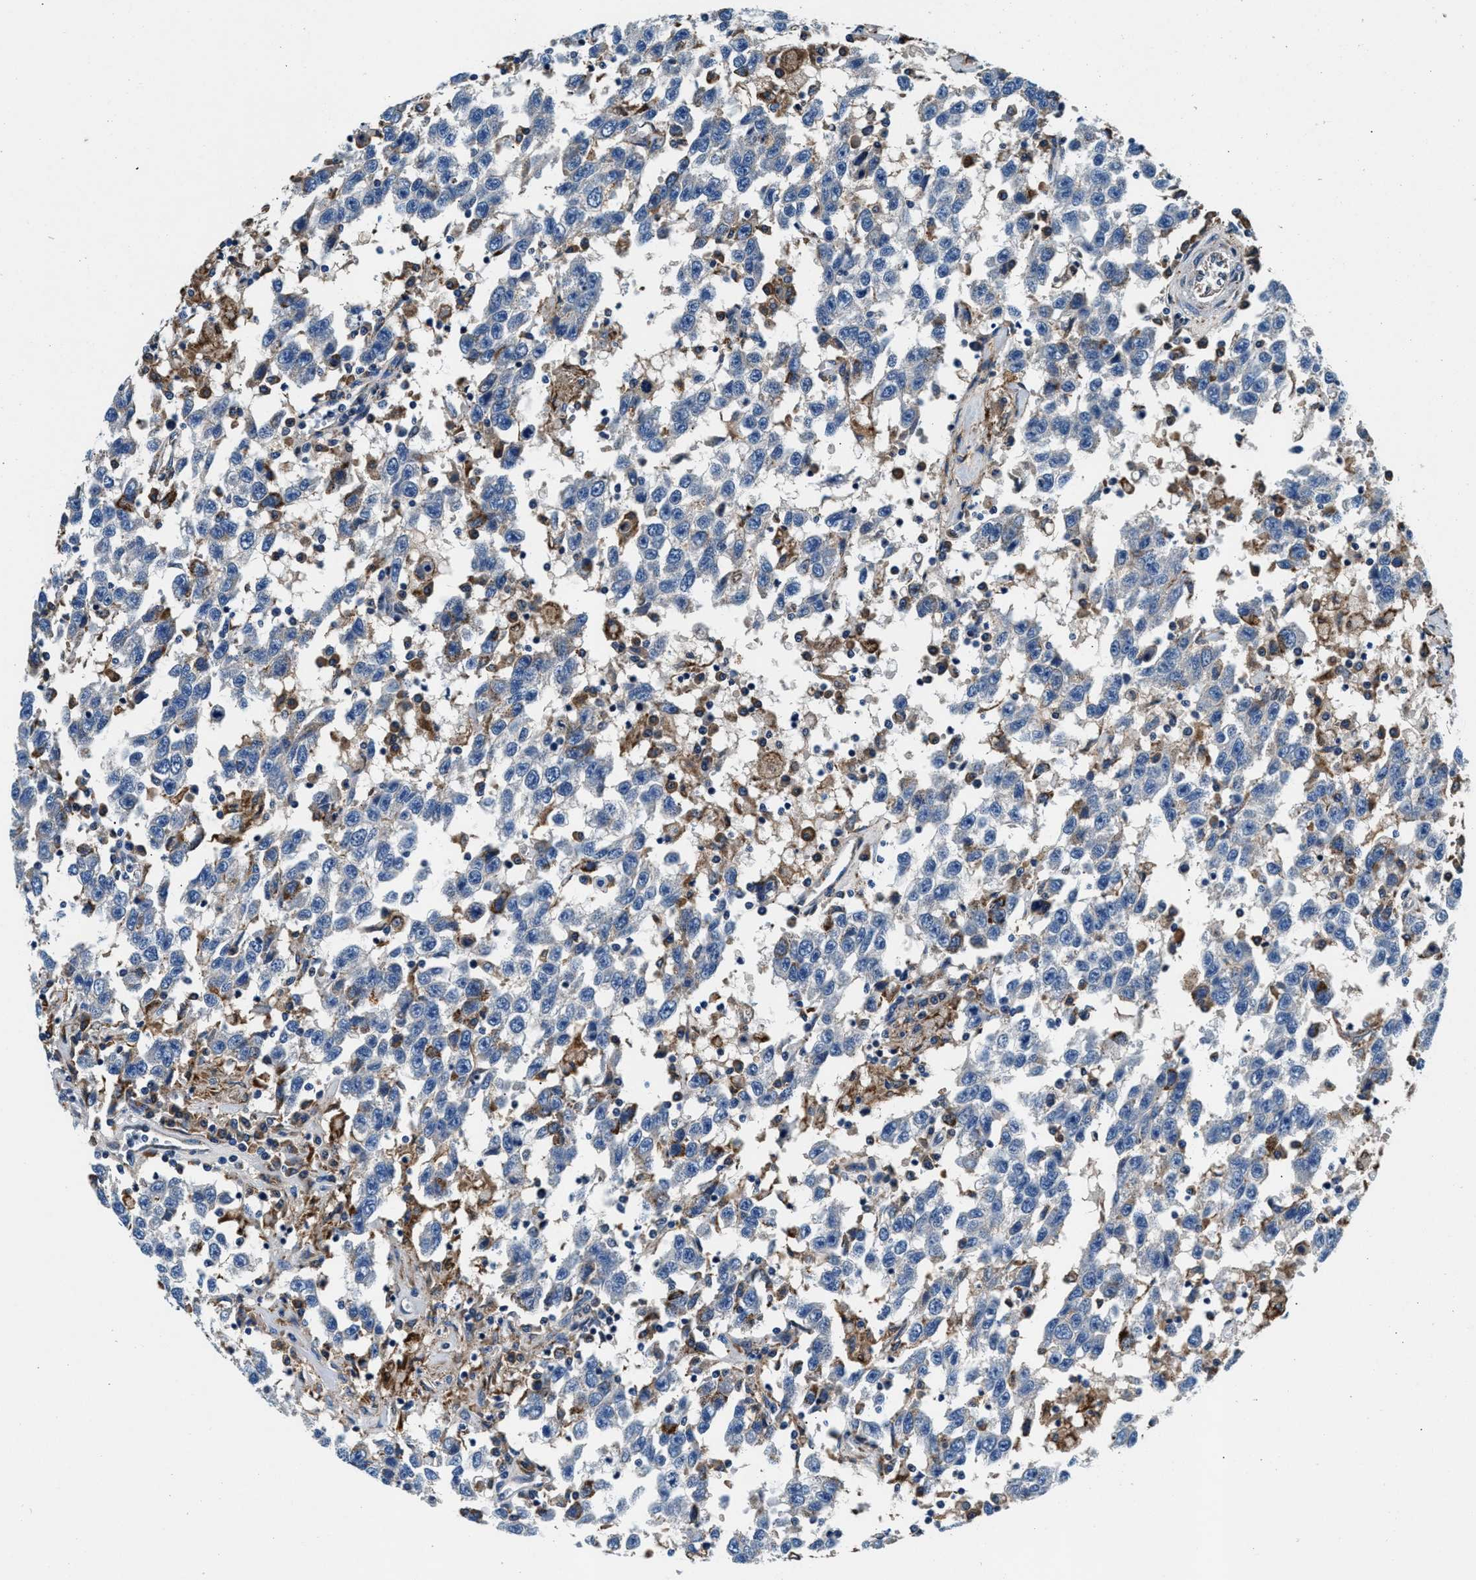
{"staining": {"intensity": "negative", "quantity": "none", "location": "none"}, "tissue": "testis cancer", "cell_type": "Tumor cells", "image_type": "cancer", "snomed": [{"axis": "morphology", "description": "Seminoma, NOS"}, {"axis": "topography", "description": "Testis"}], "caption": "Immunohistochemistry (IHC) histopathology image of neoplastic tissue: testis cancer stained with DAB (3,3'-diaminobenzidine) reveals no significant protein staining in tumor cells.", "gene": "SLFN11", "patient": {"sex": "male", "age": 41}}